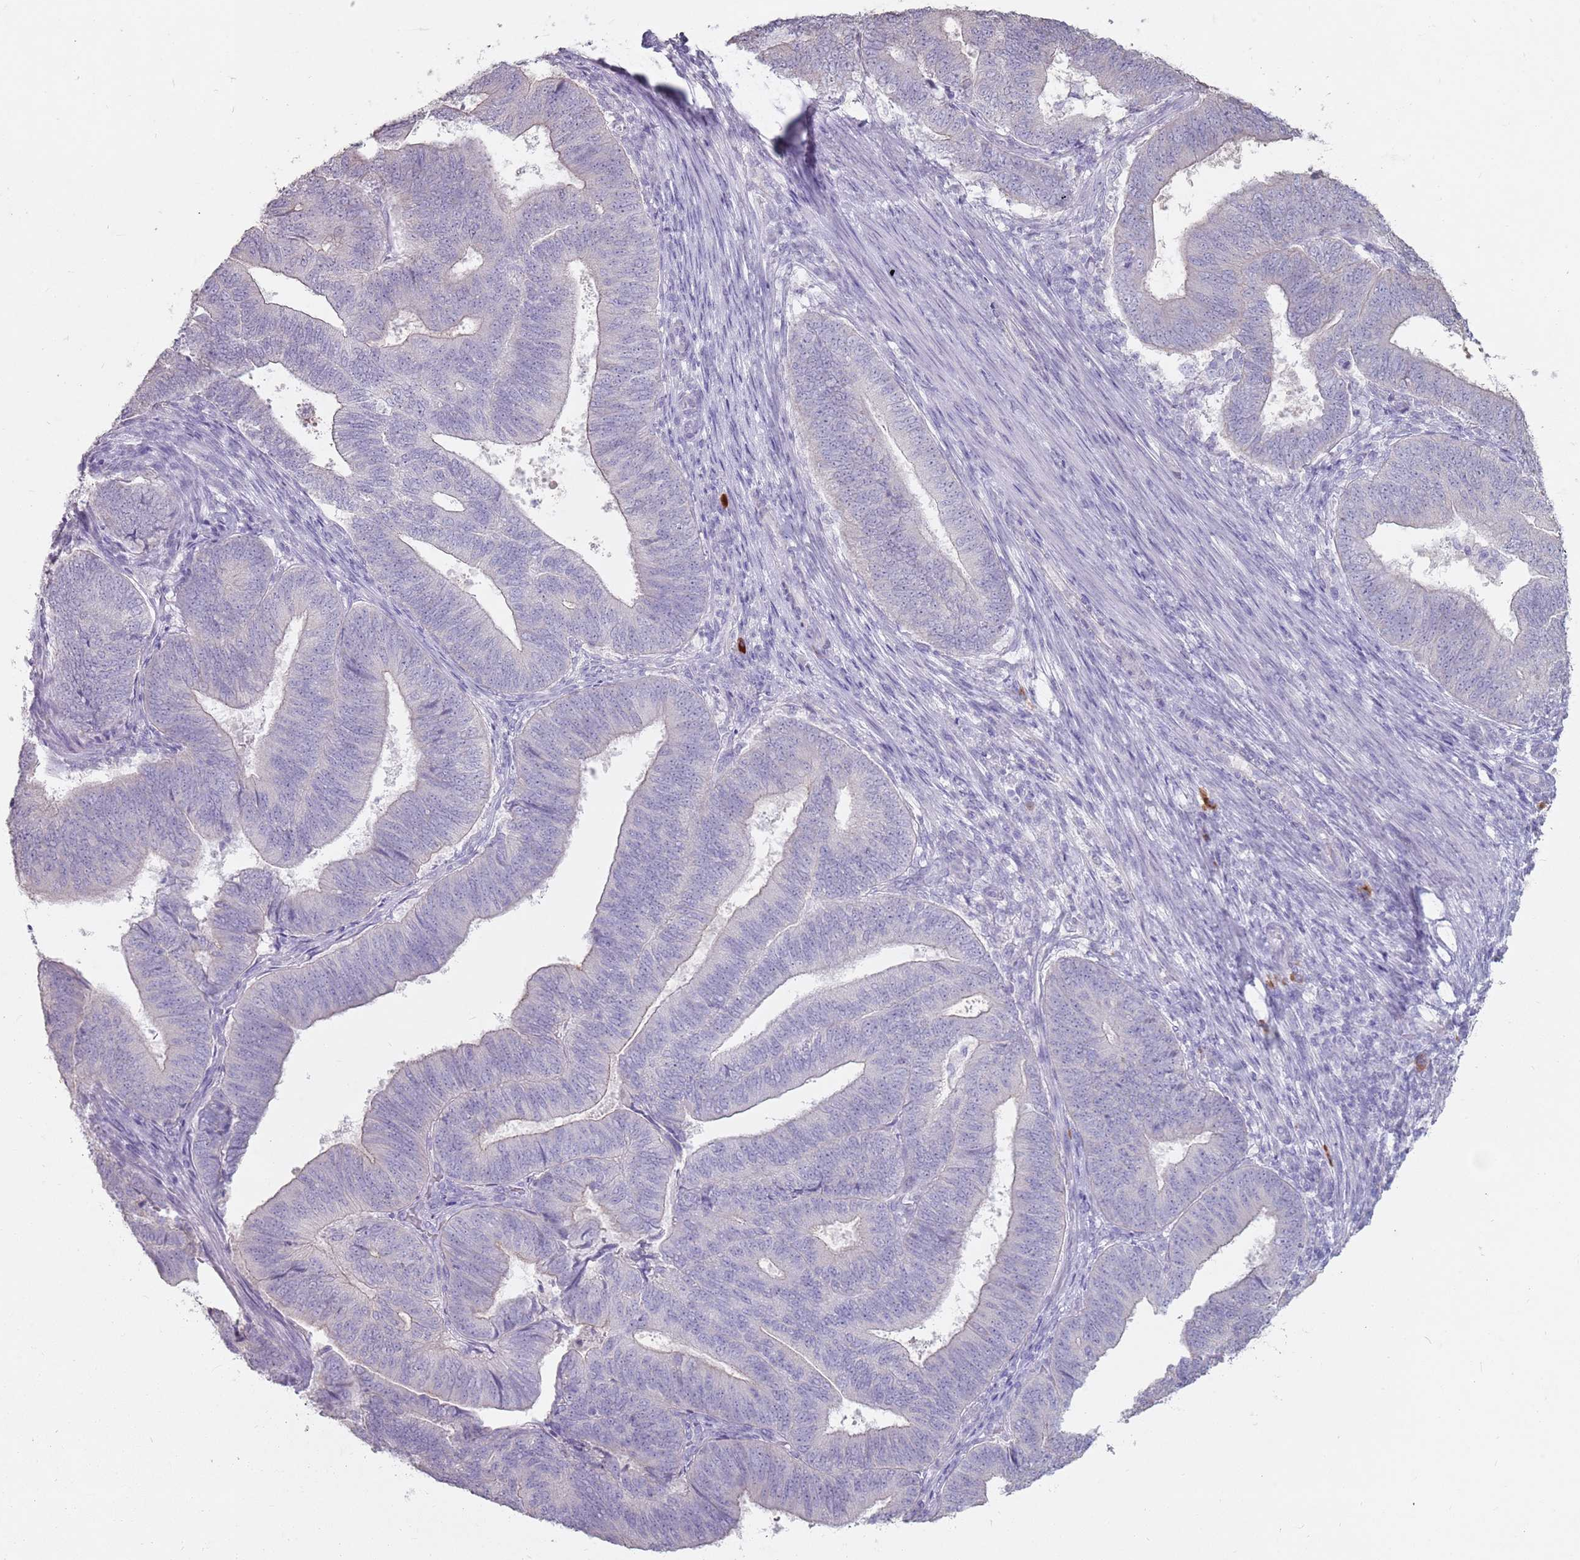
{"staining": {"intensity": "negative", "quantity": "none", "location": "none"}, "tissue": "endometrial cancer", "cell_type": "Tumor cells", "image_type": "cancer", "snomed": [{"axis": "morphology", "description": "Adenocarcinoma, NOS"}, {"axis": "topography", "description": "Endometrium"}], "caption": "Tumor cells show no significant expression in endometrial cancer.", "gene": "STYK1", "patient": {"sex": "female", "age": 70}}